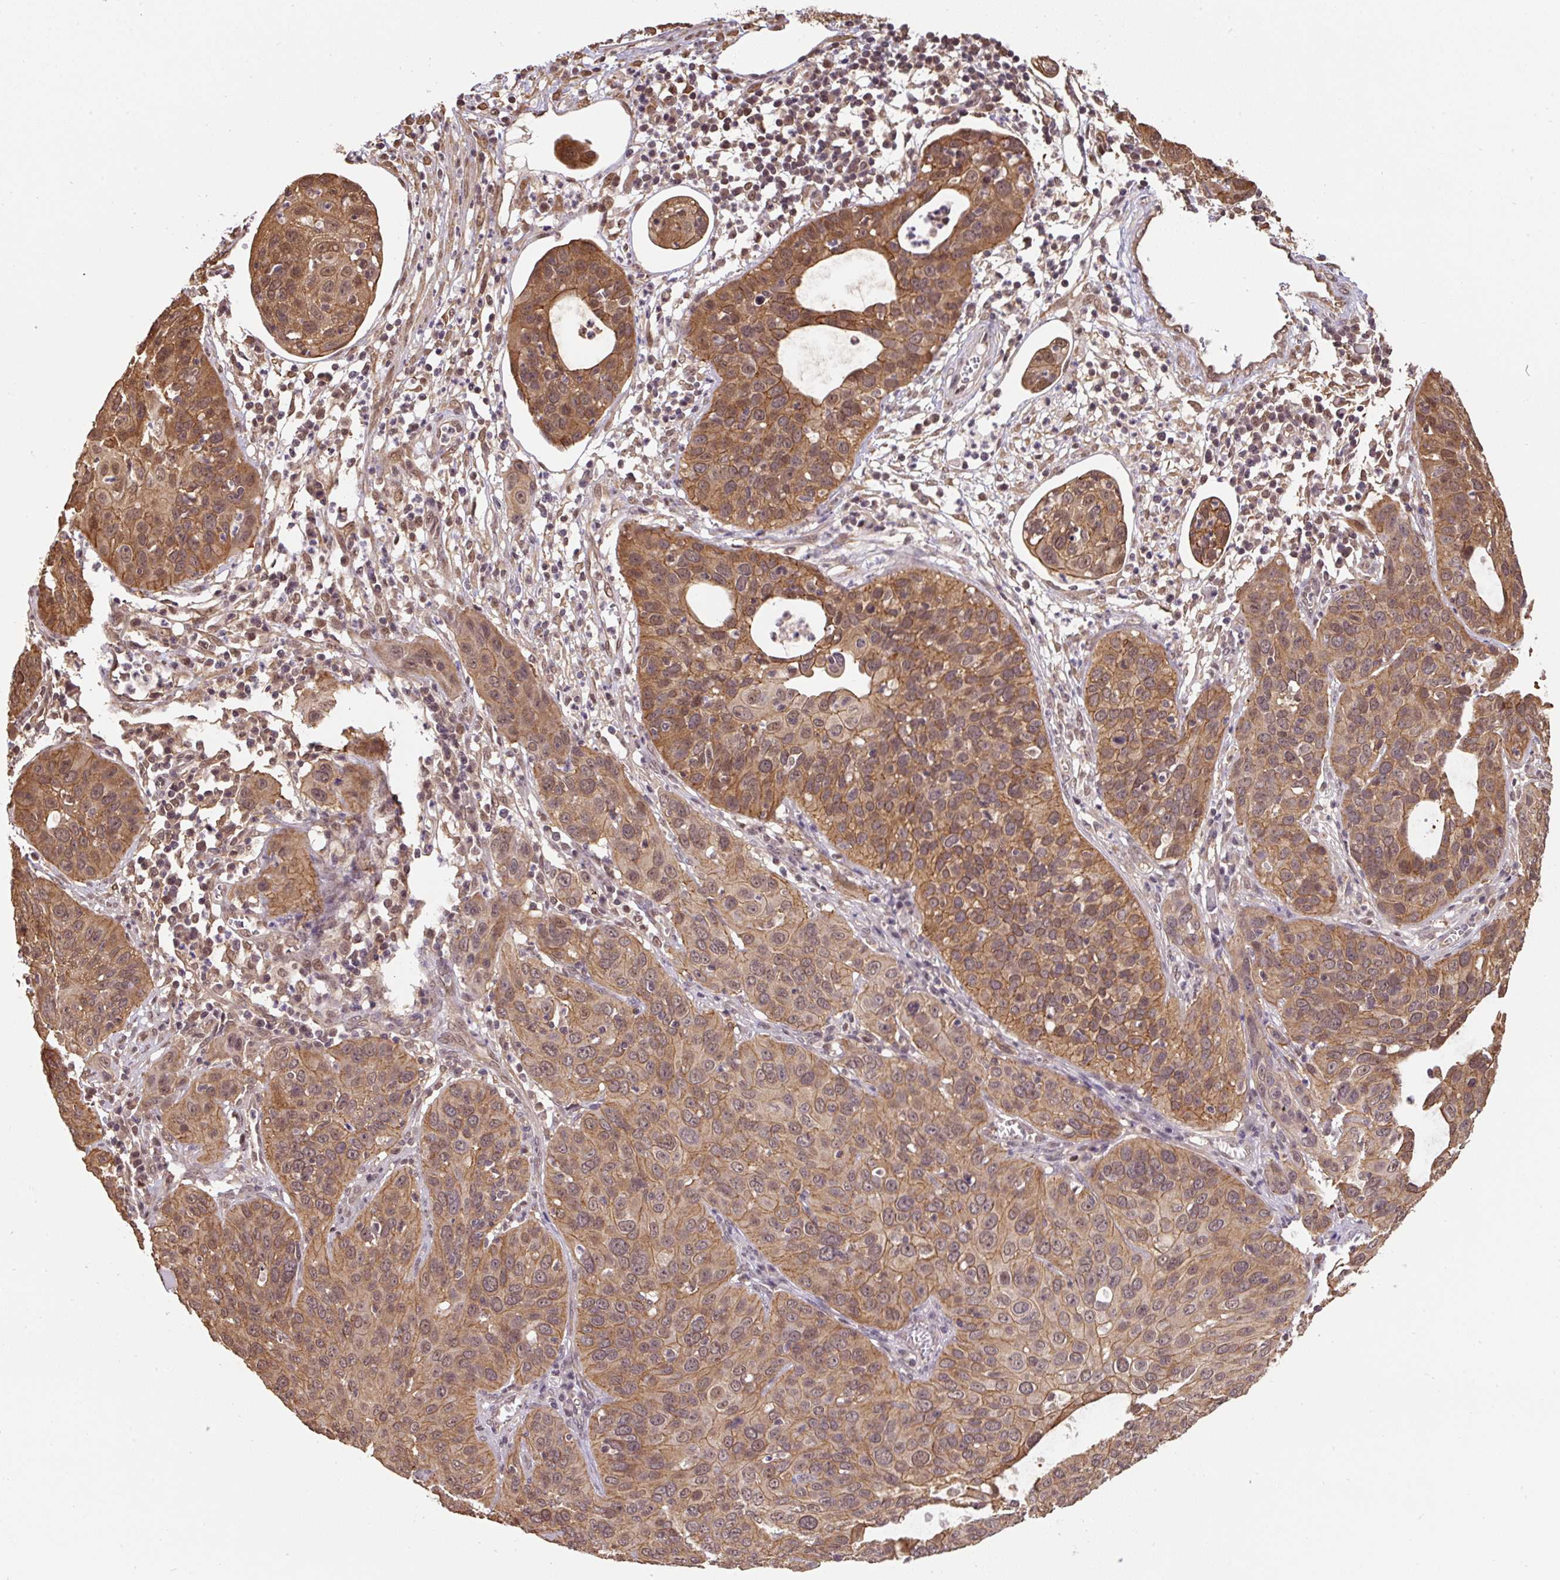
{"staining": {"intensity": "moderate", "quantity": ">75%", "location": "cytoplasmic/membranous,nuclear"}, "tissue": "cervical cancer", "cell_type": "Tumor cells", "image_type": "cancer", "snomed": [{"axis": "morphology", "description": "Squamous cell carcinoma, NOS"}, {"axis": "topography", "description": "Cervix"}], "caption": "Protein staining of cervical cancer (squamous cell carcinoma) tissue reveals moderate cytoplasmic/membranous and nuclear positivity in approximately >75% of tumor cells.", "gene": "ST13", "patient": {"sex": "female", "age": 36}}